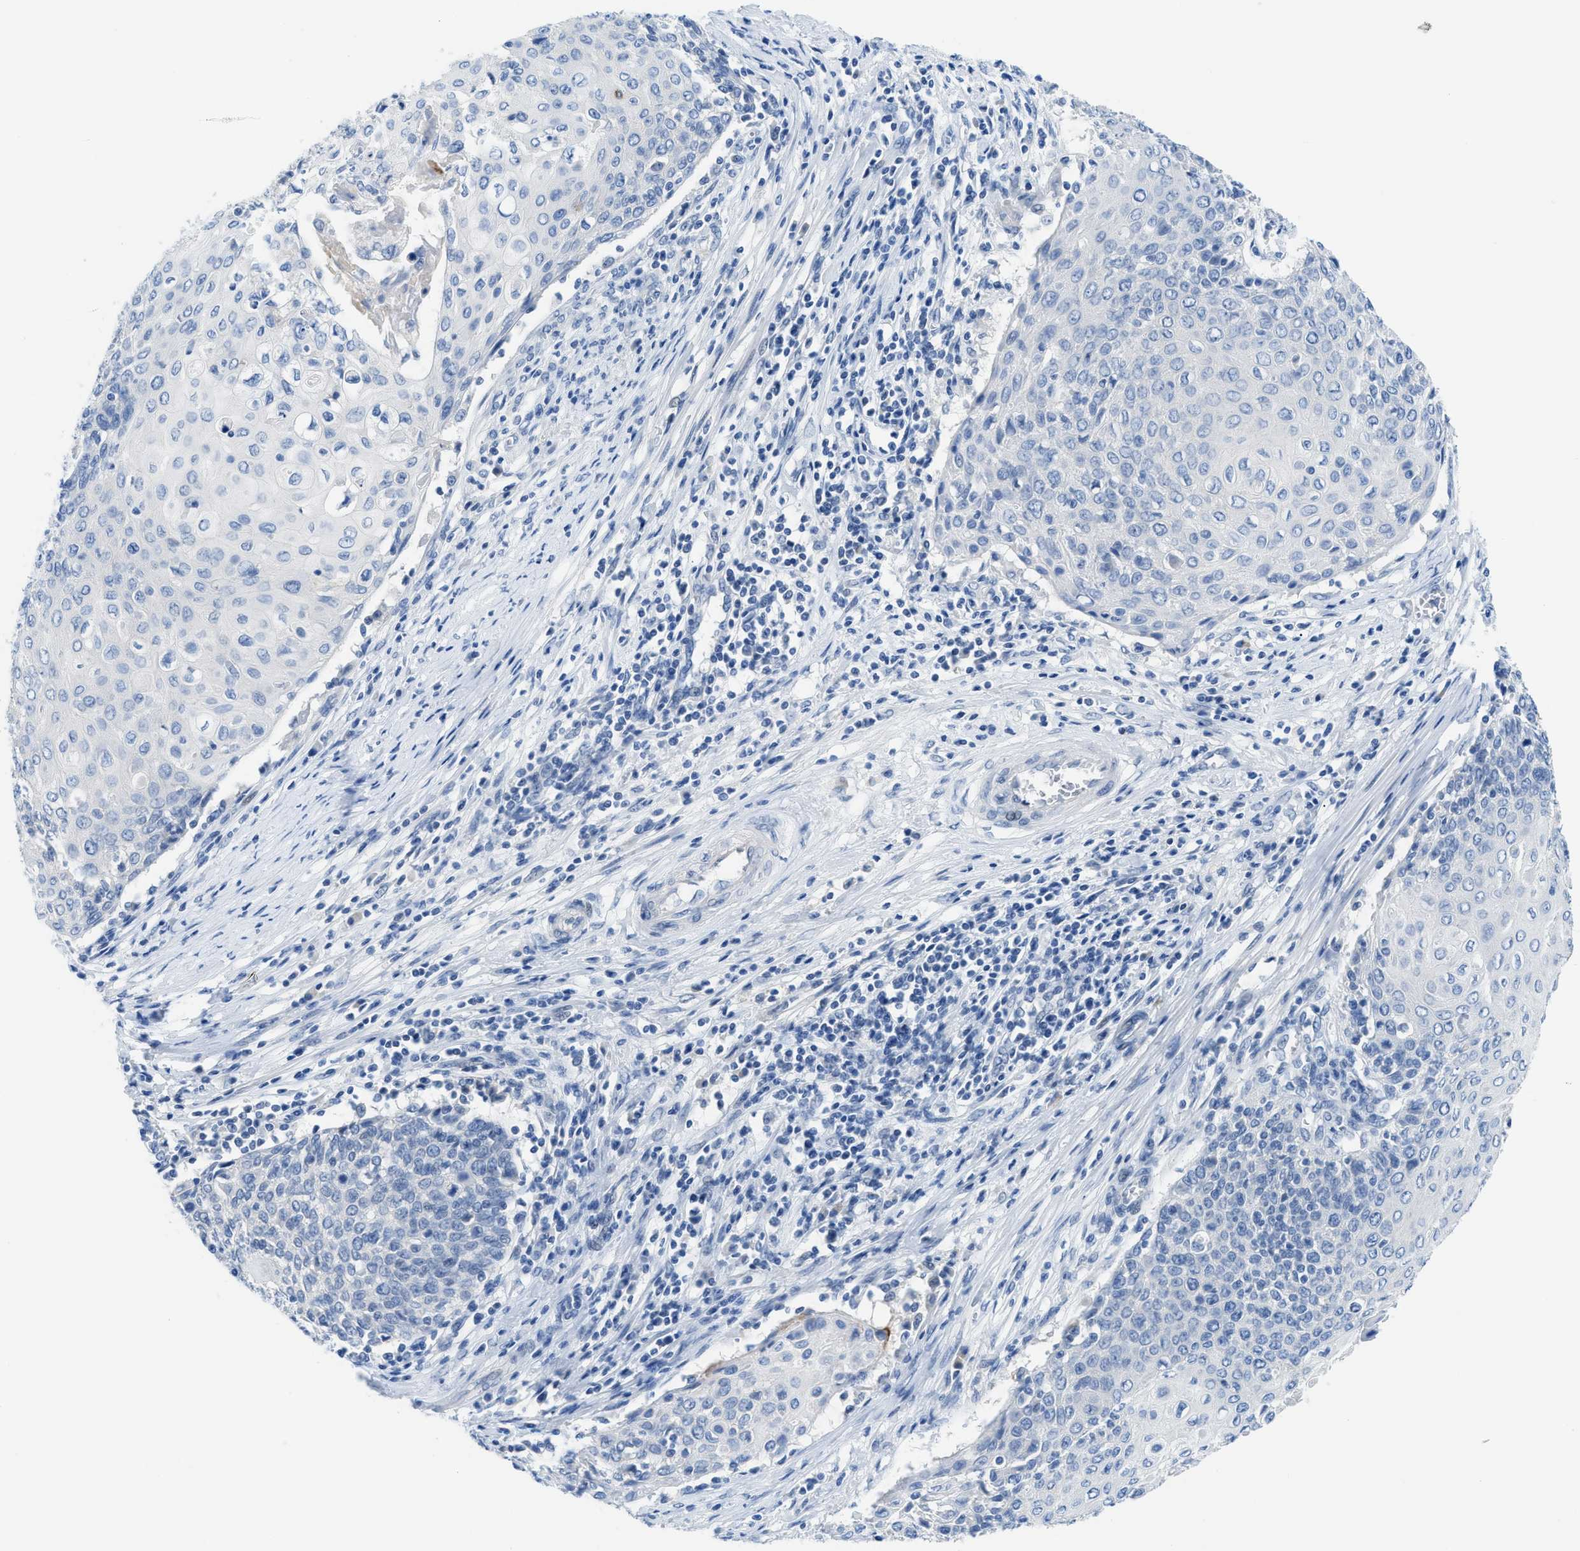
{"staining": {"intensity": "negative", "quantity": "none", "location": "none"}, "tissue": "cervical cancer", "cell_type": "Tumor cells", "image_type": "cancer", "snomed": [{"axis": "morphology", "description": "Squamous cell carcinoma, NOS"}, {"axis": "topography", "description": "Cervix"}], "caption": "A micrograph of cervical cancer (squamous cell carcinoma) stained for a protein displays no brown staining in tumor cells.", "gene": "MBL2", "patient": {"sex": "female", "age": 39}}